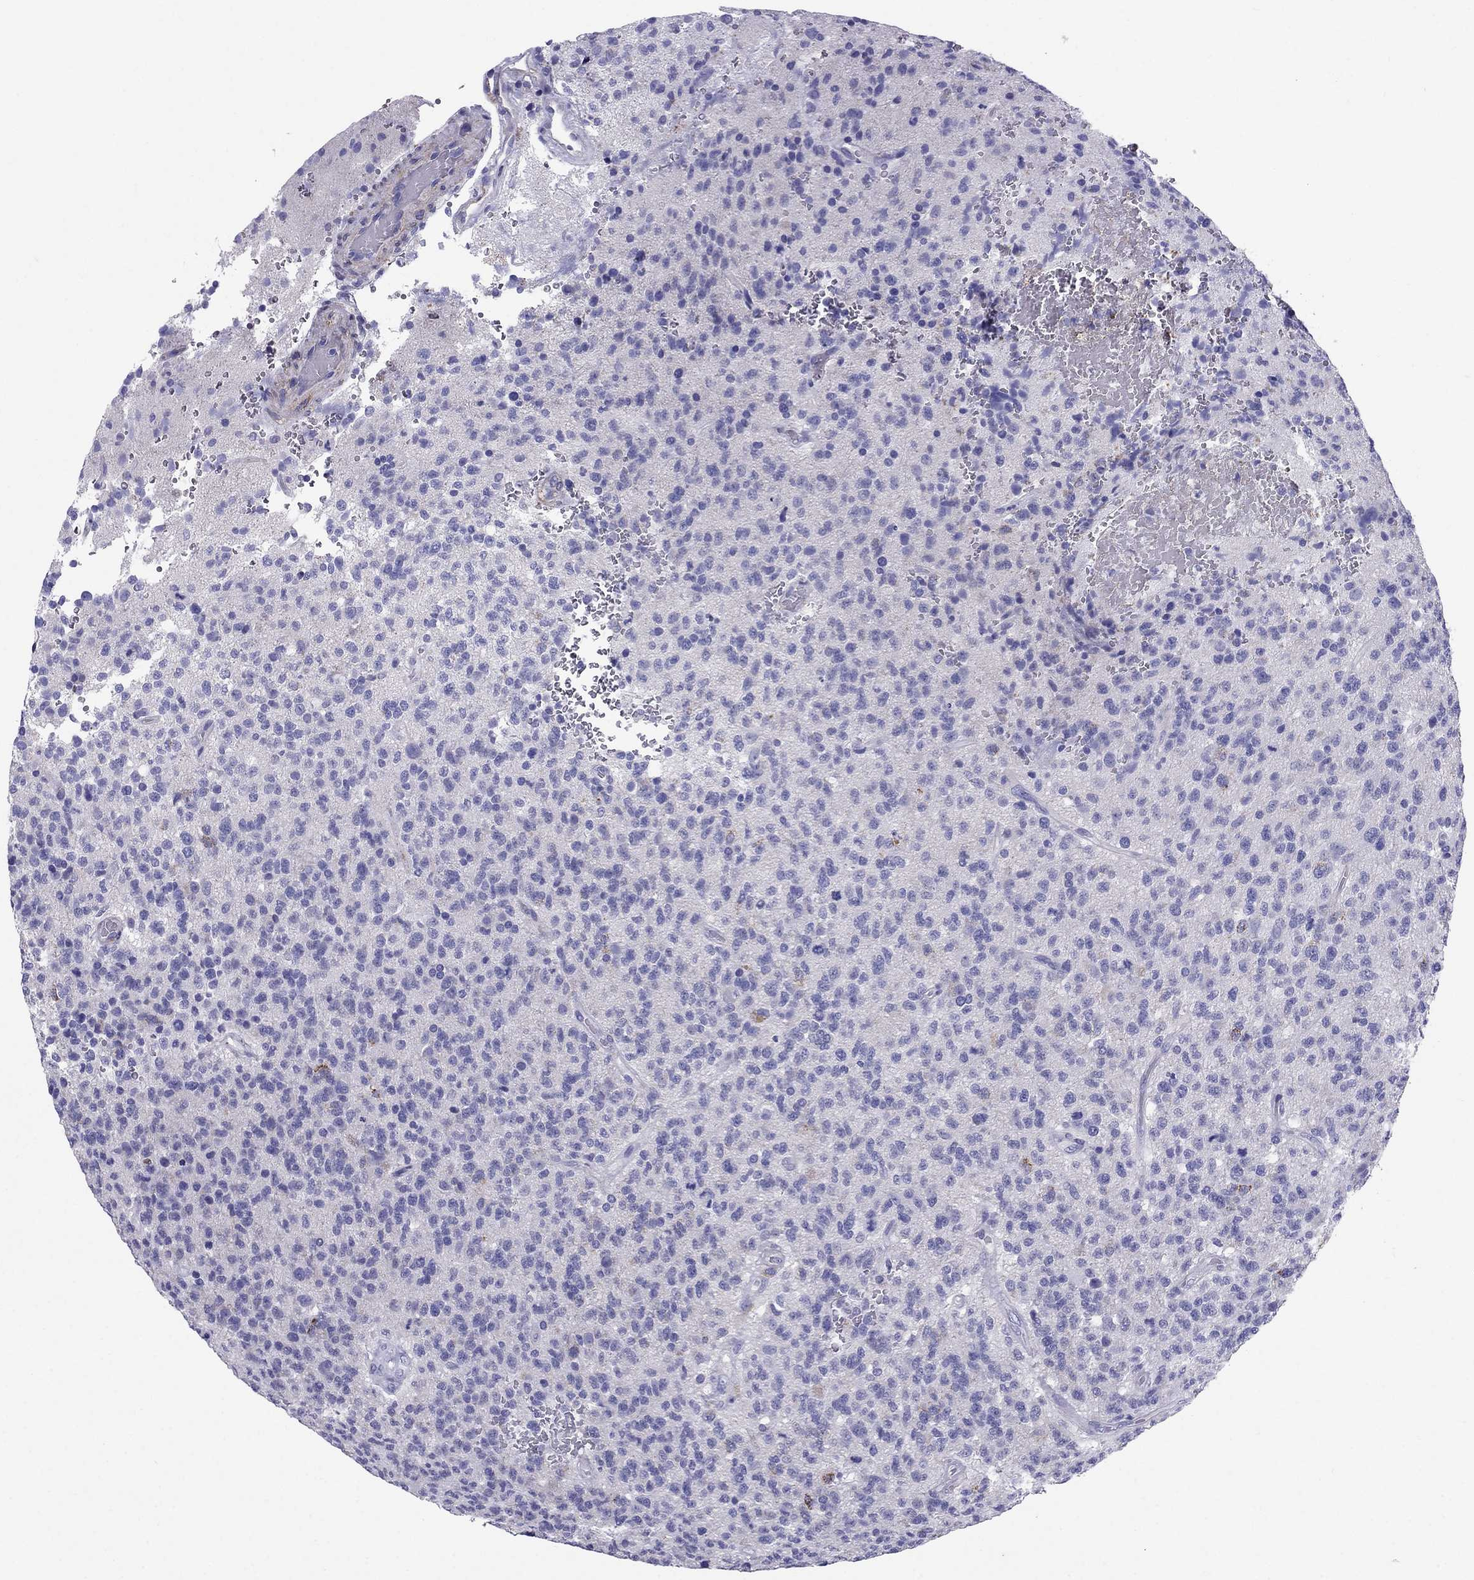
{"staining": {"intensity": "negative", "quantity": "none", "location": "none"}, "tissue": "glioma", "cell_type": "Tumor cells", "image_type": "cancer", "snomed": [{"axis": "morphology", "description": "Glioma, malignant, High grade"}, {"axis": "topography", "description": "Brain"}], "caption": "Immunohistochemical staining of human glioma demonstrates no significant expression in tumor cells. (Stains: DAB IHC with hematoxylin counter stain, Microscopy: brightfield microscopy at high magnification).", "gene": "GPR50", "patient": {"sex": "male", "age": 56}}